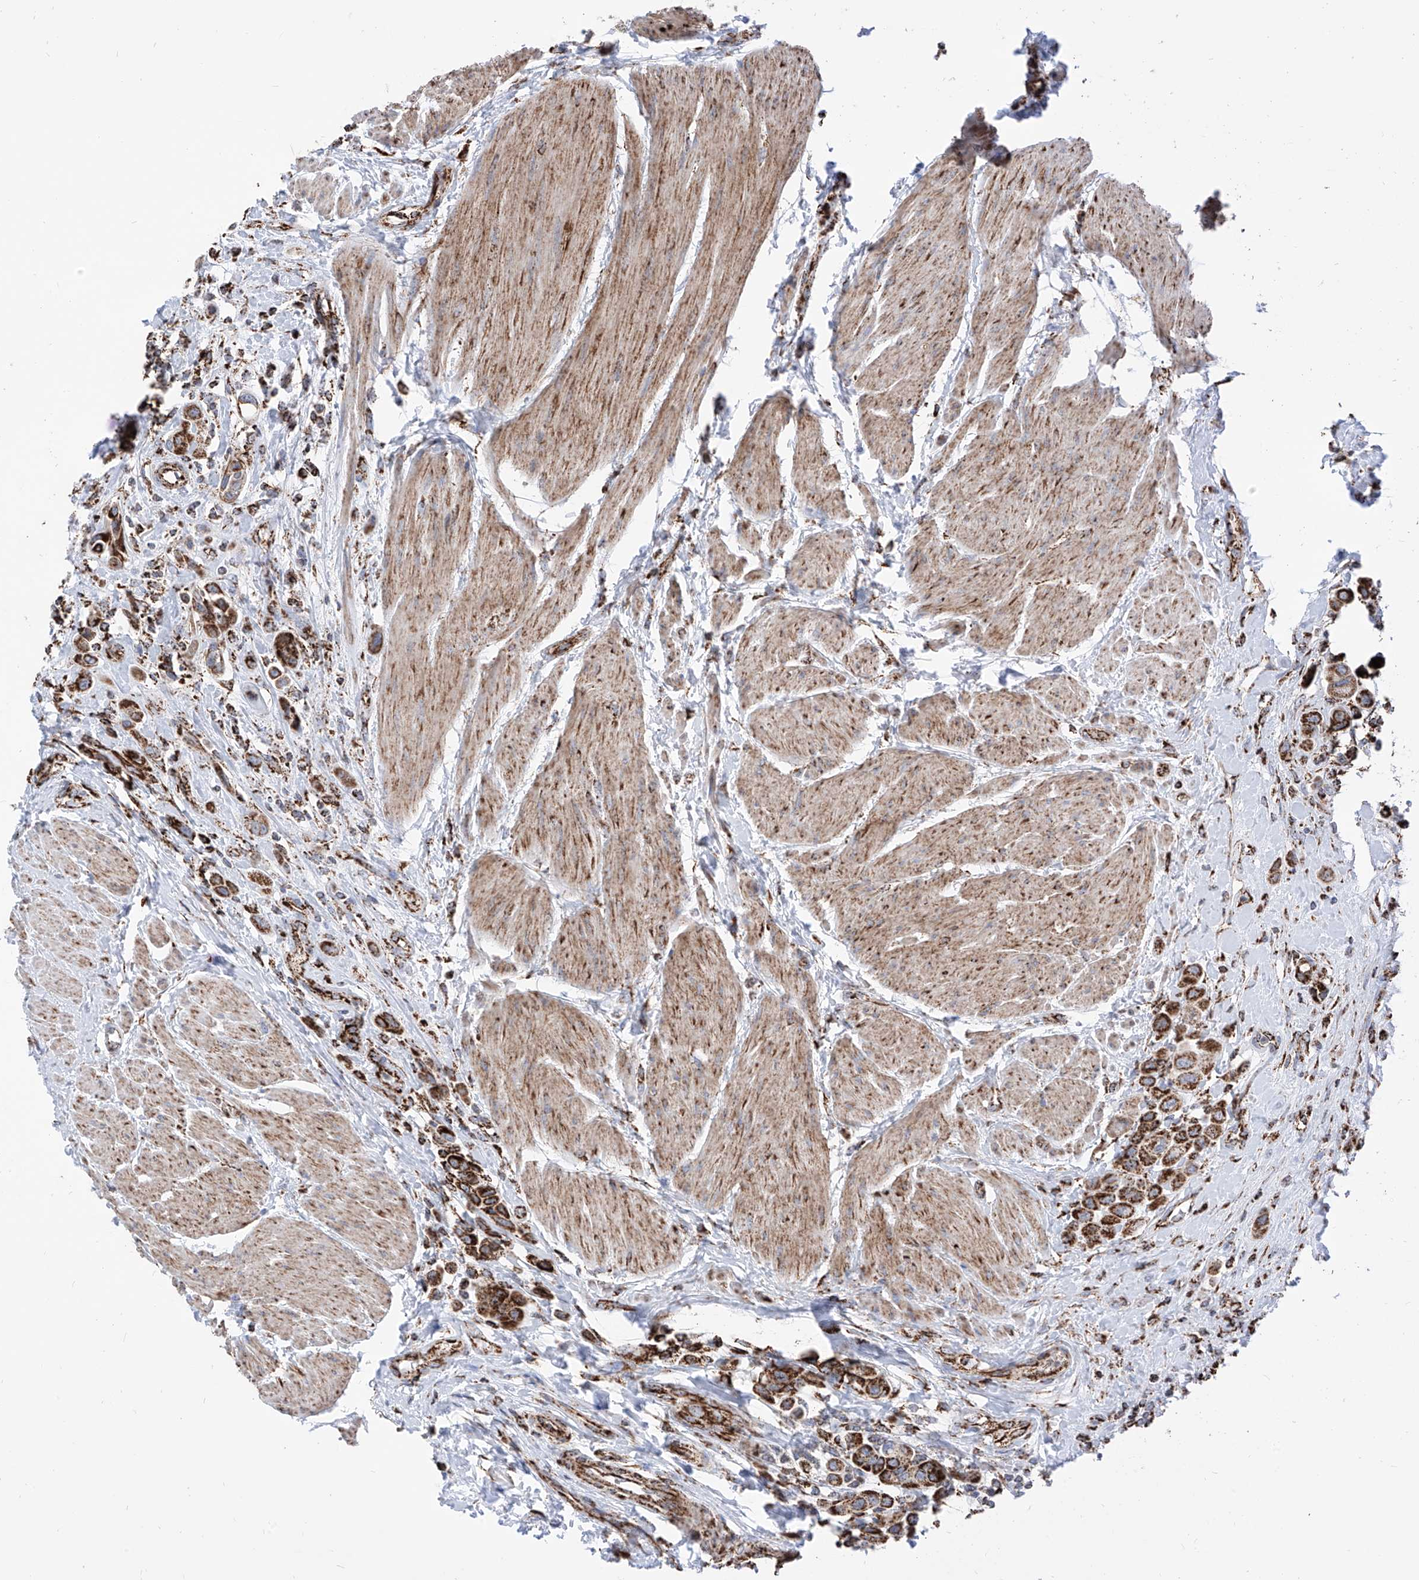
{"staining": {"intensity": "strong", "quantity": ">75%", "location": "cytoplasmic/membranous"}, "tissue": "urothelial cancer", "cell_type": "Tumor cells", "image_type": "cancer", "snomed": [{"axis": "morphology", "description": "Urothelial carcinoma, High grade"}, {"axis": "topography", "description": "Urinary bladder"}], "caption": "A high amount of strong cytoplasmic/membranous expression is appreciated in about >75% of tumor cells in urothelial cancer tissue.", "gene": "COX5B", "patient": {"sex": "male", "age": 50}}